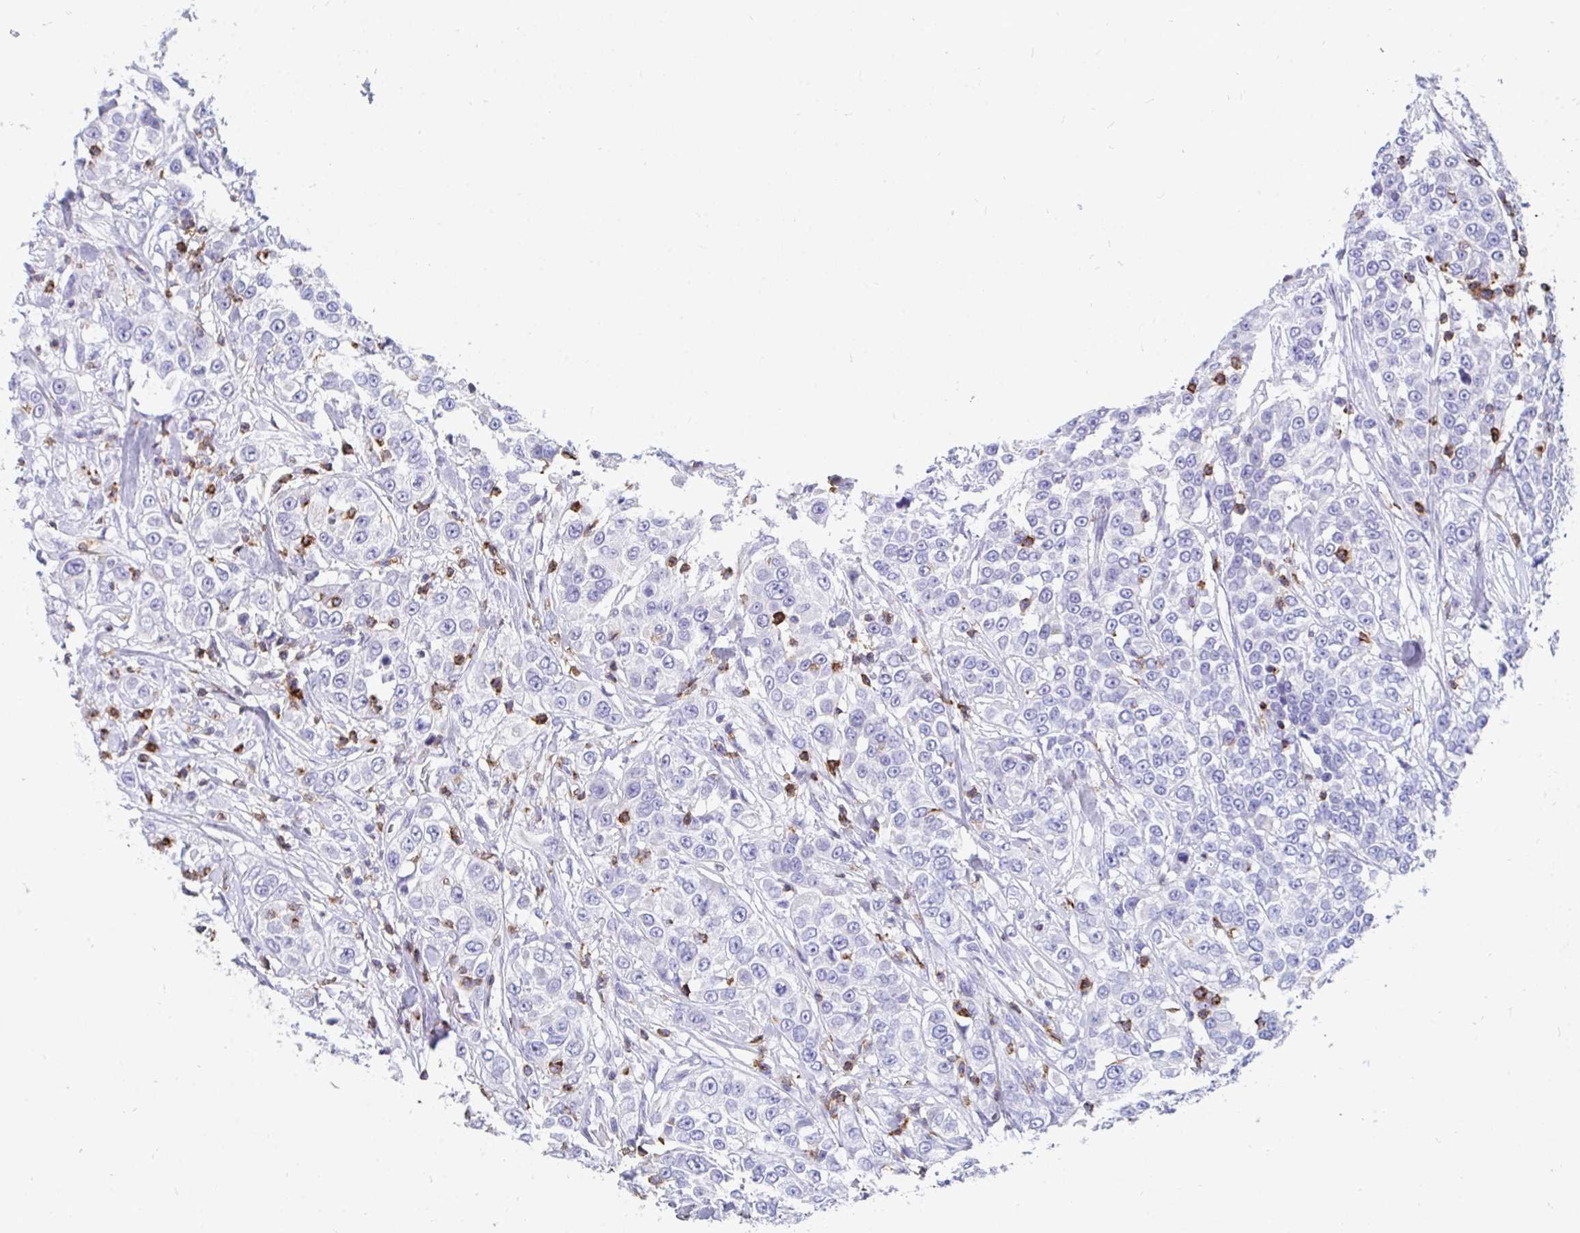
{"staining": {"intensity": "negative", "quantity": "none", "location": "none"}, "tissue": "urothelial cancer", "cell_type": "Tumor cells", "image_type": "cancer", "snomed": [{"axis": "morphology", "description": "Urothelial carcinoma, High grade"}, {"axis": "topography", "description": "Urinary bladder"}], "caption": "Tumor cells are negative for brown protein staining in urothelial cancer. Nuclei are stained in blue.", "gene": "CD7", "patient": {"sex": "female", "age": 80}}